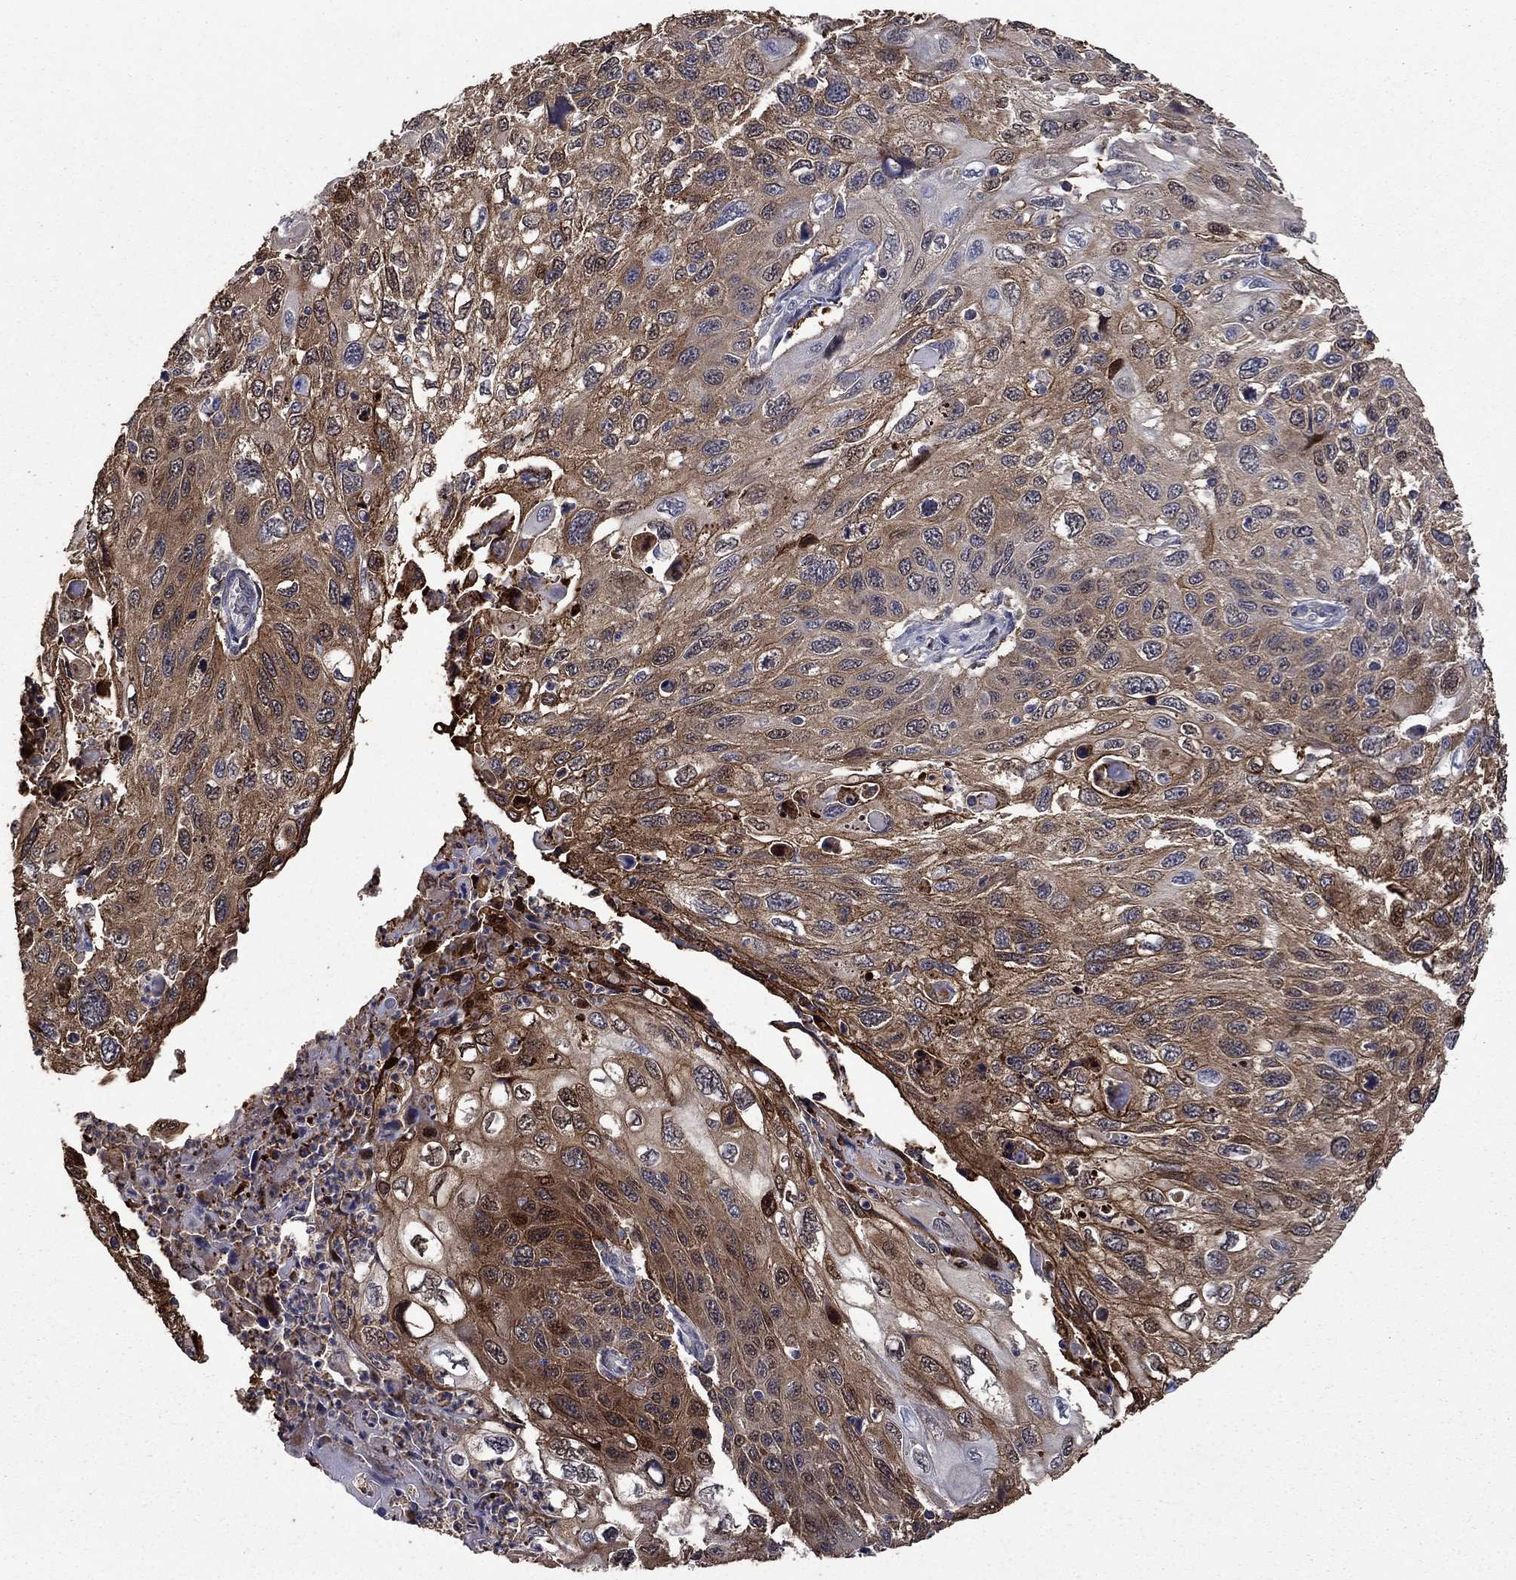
{"staining": {"intensity": "moderate", "quantity": ">75%", "location": "cytoplasmic/membranous"}, "tissue": "cervical cancer", "cell_type": "Tumor cells", "image_type": "cancer", "snomed": [{"axis": "morphology", "description": "Squamous cell carcinoma, NOS"}, {"axis": "topography", "description": "Cervix"}], "caption": "Brown immunohistochemical staining in cervical squamous cell carcinoma reveals moderate cytoplasmic/membranous positivity in approximately >75% of tumor cells.", "gene": "DVL1", "patient": {"sex": "female", "age": 70}}